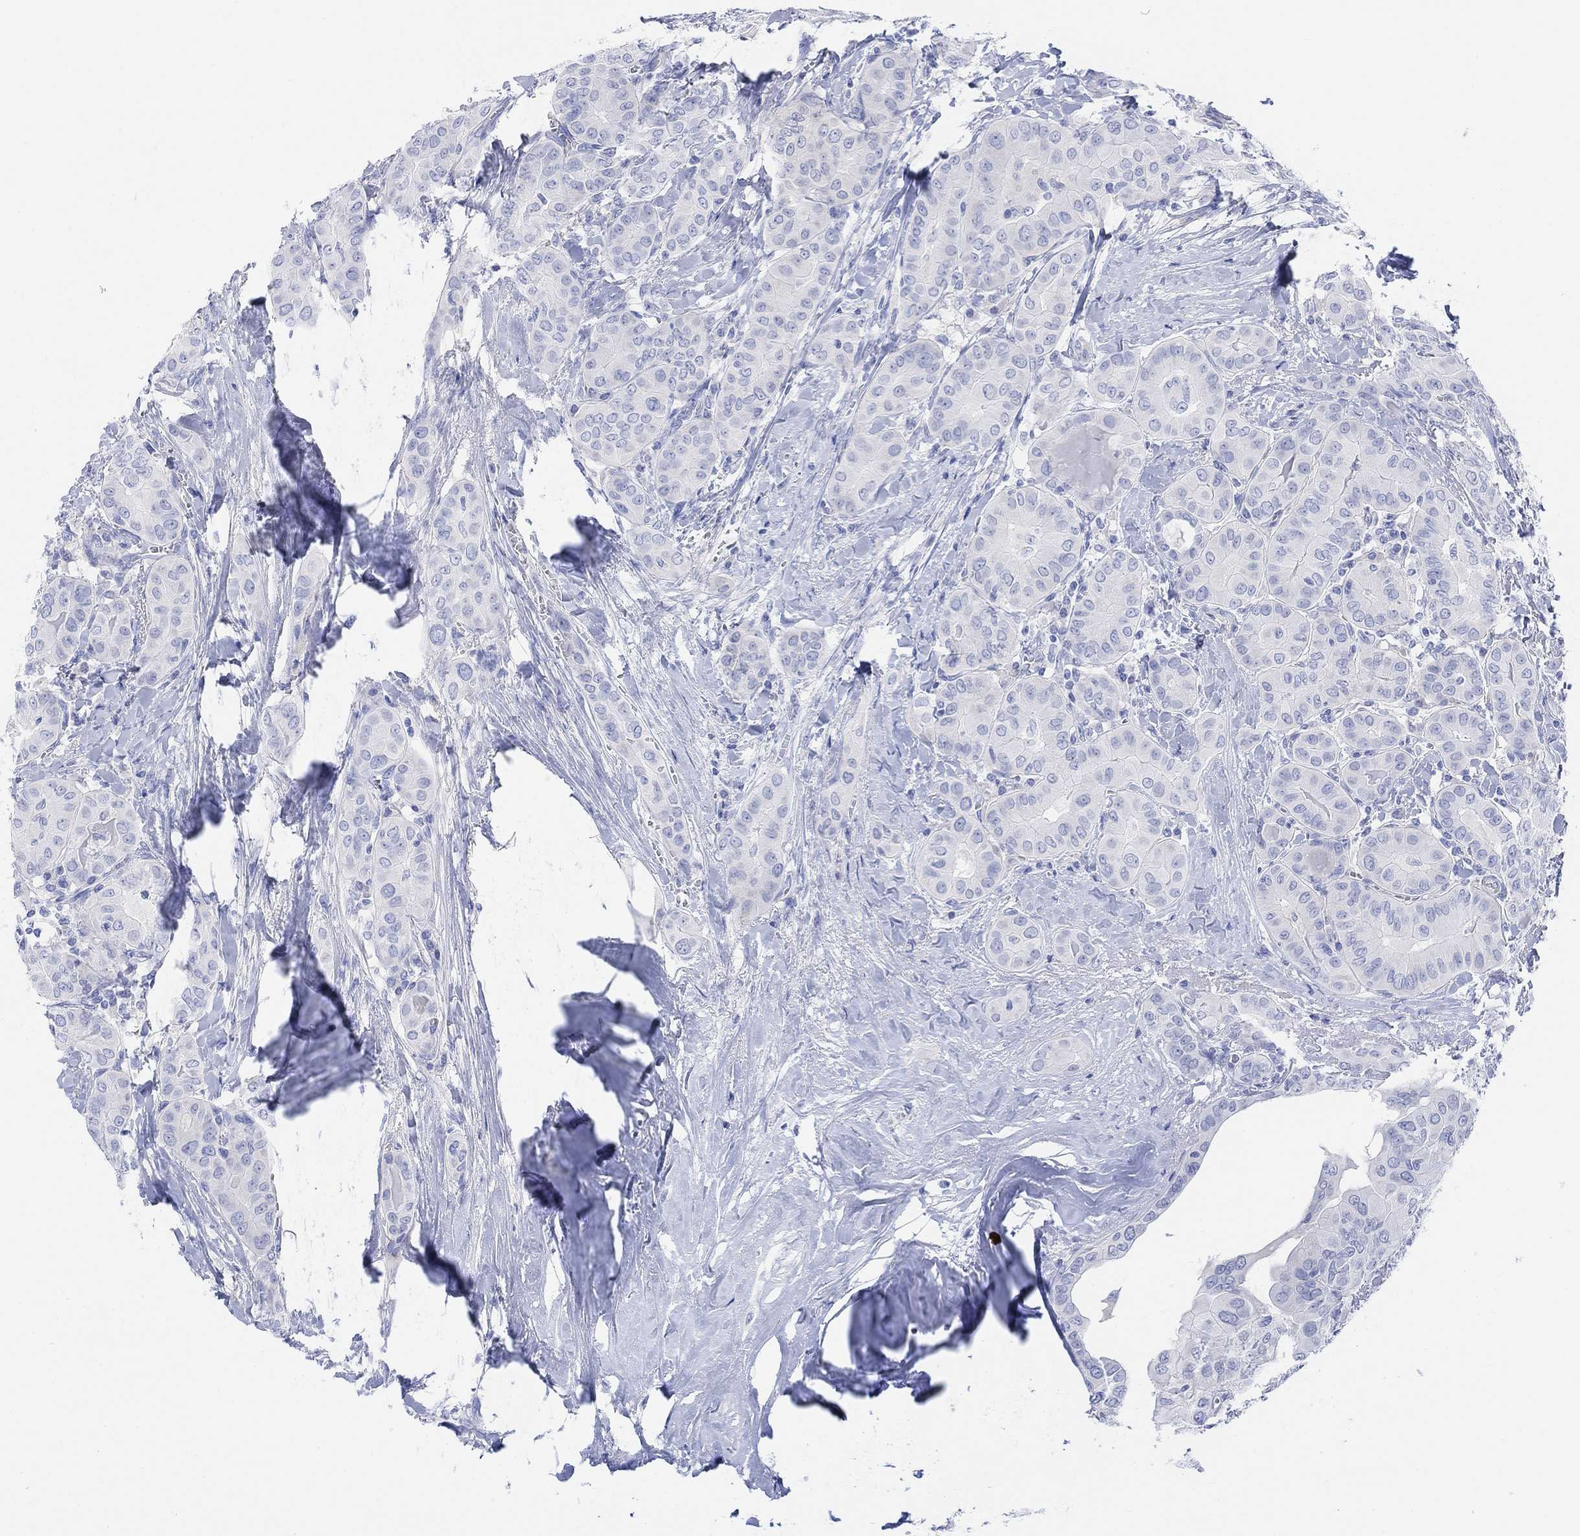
{"staining": {"intensity": "negative", "quantity": "none", "location": "none"}, "tissue": "thyroid cancer", "cell_type": "Tumor cells", "image_type": "cancer", "snomed": [{"axis": "morphology", "description": "Papillary adenocarcinoma, NOS"}, {"axis": "topography", "description": "Thyroid gland"}], "caption": "Human thyroid cancer stained for a protein using IHC reveals no positivity in tumor cells.", "gene": "GNG13", "patient": {"sex": "female", "age": 37}}